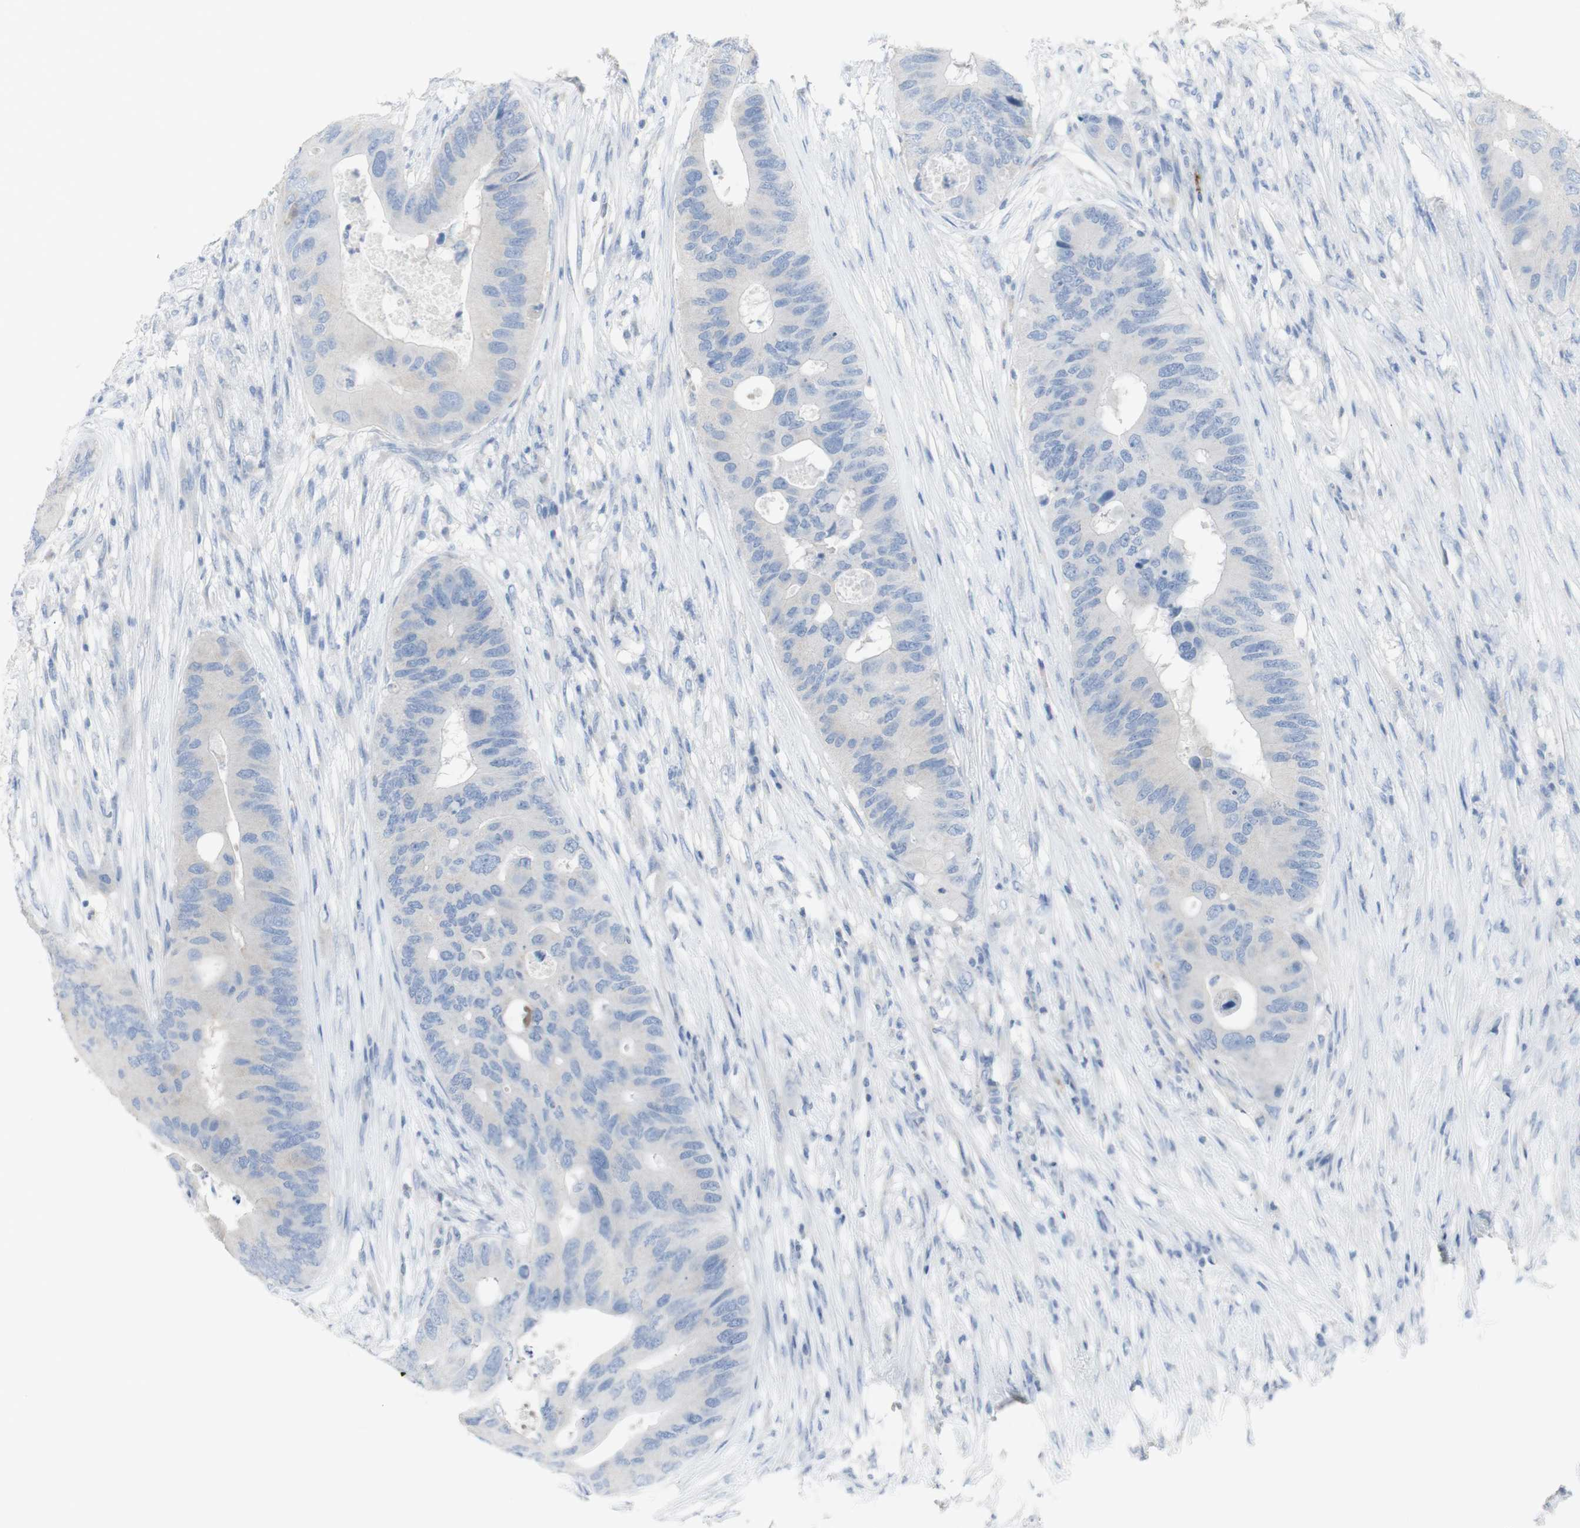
{"staining": {"intensity": "negative", "quantity": "none", "location": "none"}, "tissue": "colorectal cancer", "cell_type": "Tumor cells", "image_type": "cancer", "snomed": [{"axis": "morphology", "description": "Adenocarcinoma, NOS"}, {"axis": "topography", "description": "Colon"}], "caption": "Tumor cells show no significant staining in colorectal cancer. (Stains: DAB (3,3'-diaminobenzidine) immunohistochemistry with hematoxylin counter stain, Microscopy: brightfield microscopy at high magnification).", "gene": "CD207", "patient": {"sex": "male", "age": 71}}